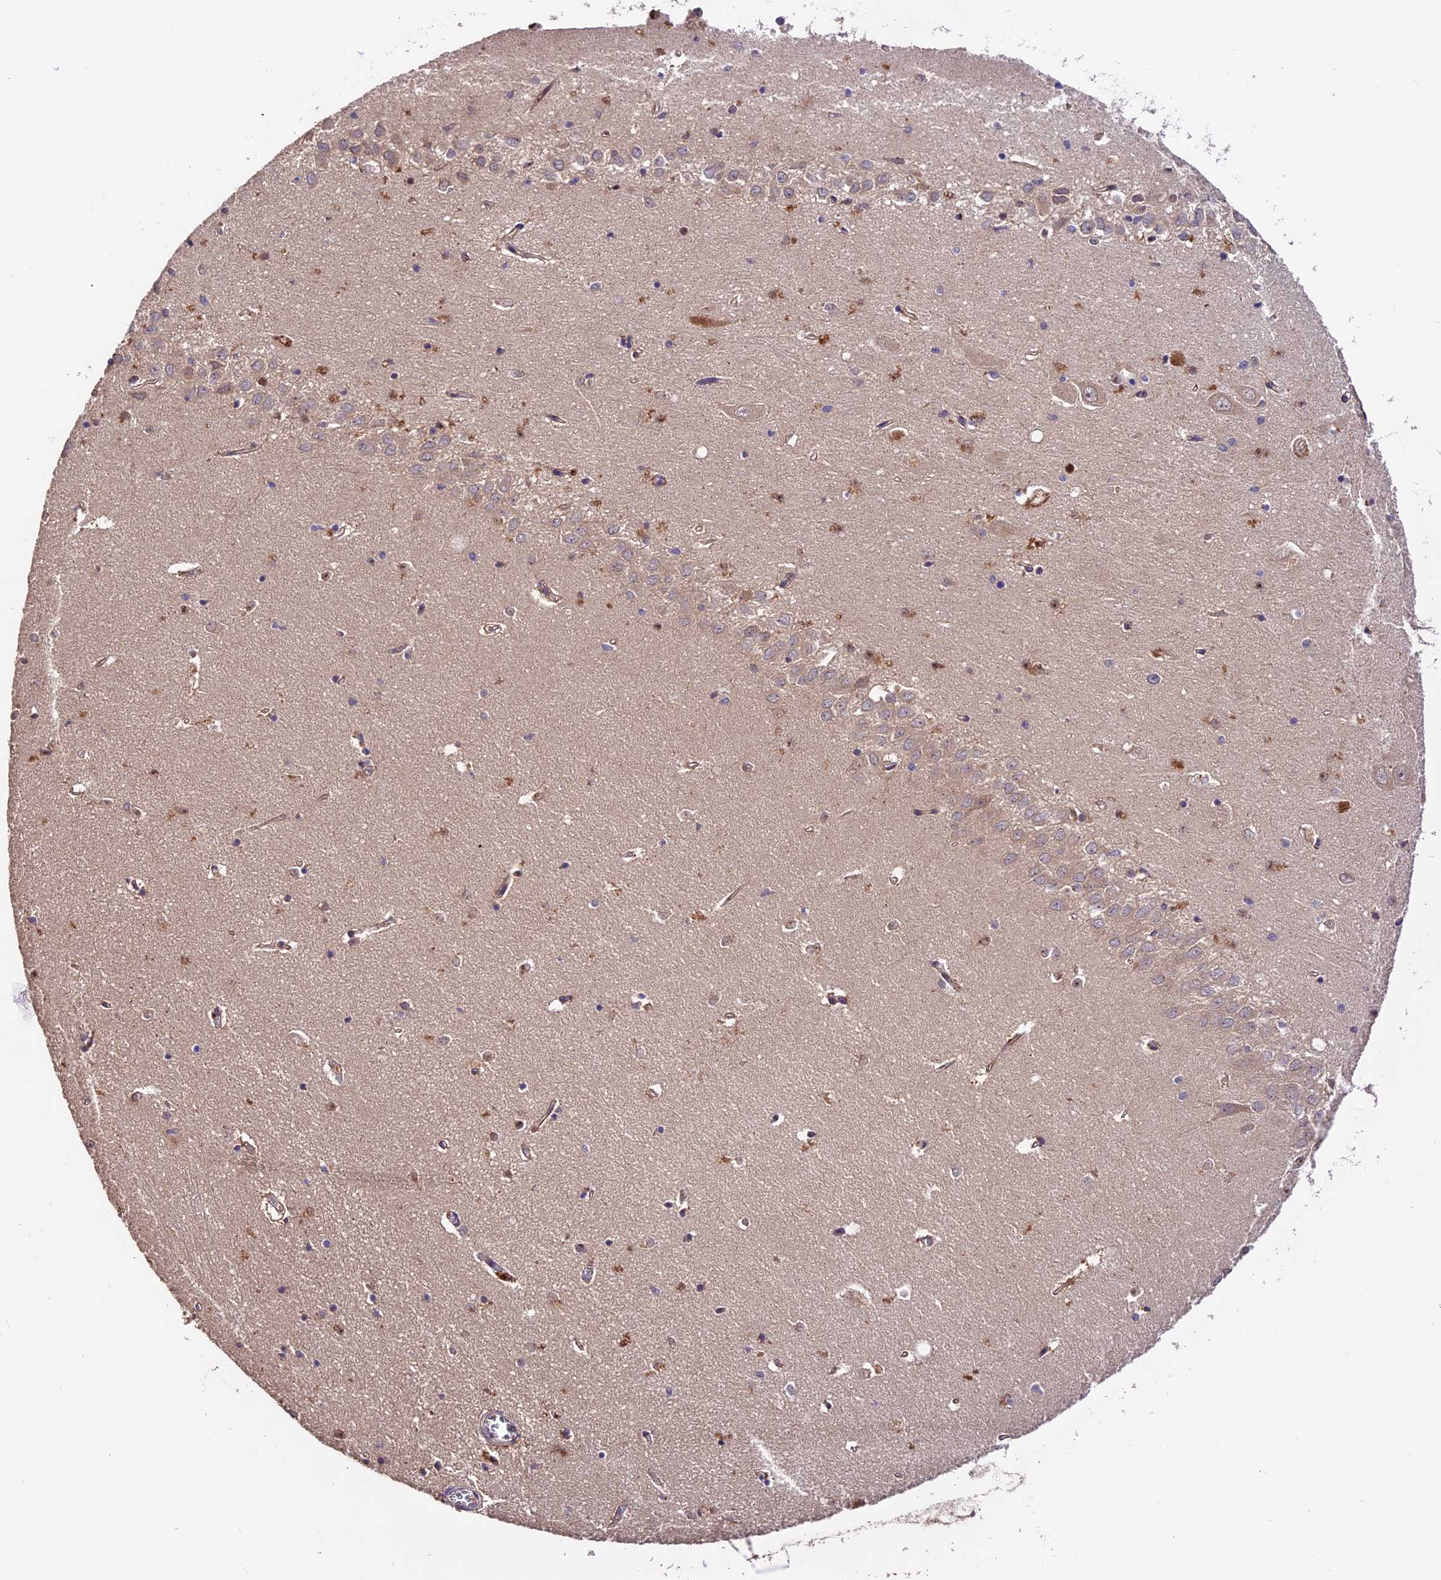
{"staining": {"intensity": "moderate", "quantity": "25%-75%", "location": "cytoplasmic/membranous,nuclear"}, "tissue": "hippocampus", "cell_type": "Glial cells", "image_type": "normal", "snomed": [{"axis": "morphology", "description": "Normal tissue, NOS"}, {"axis": "topography", "description": "Hippocampus"}], "caption": "Protein positivity by IHC displays moderate cytoplasmic/membranous,nuclear staining in approximately 25%-75% of glial cells in normal hippocampus.", "gene": "TRMT1", "patient": {"sex": "female", "age": 64}}